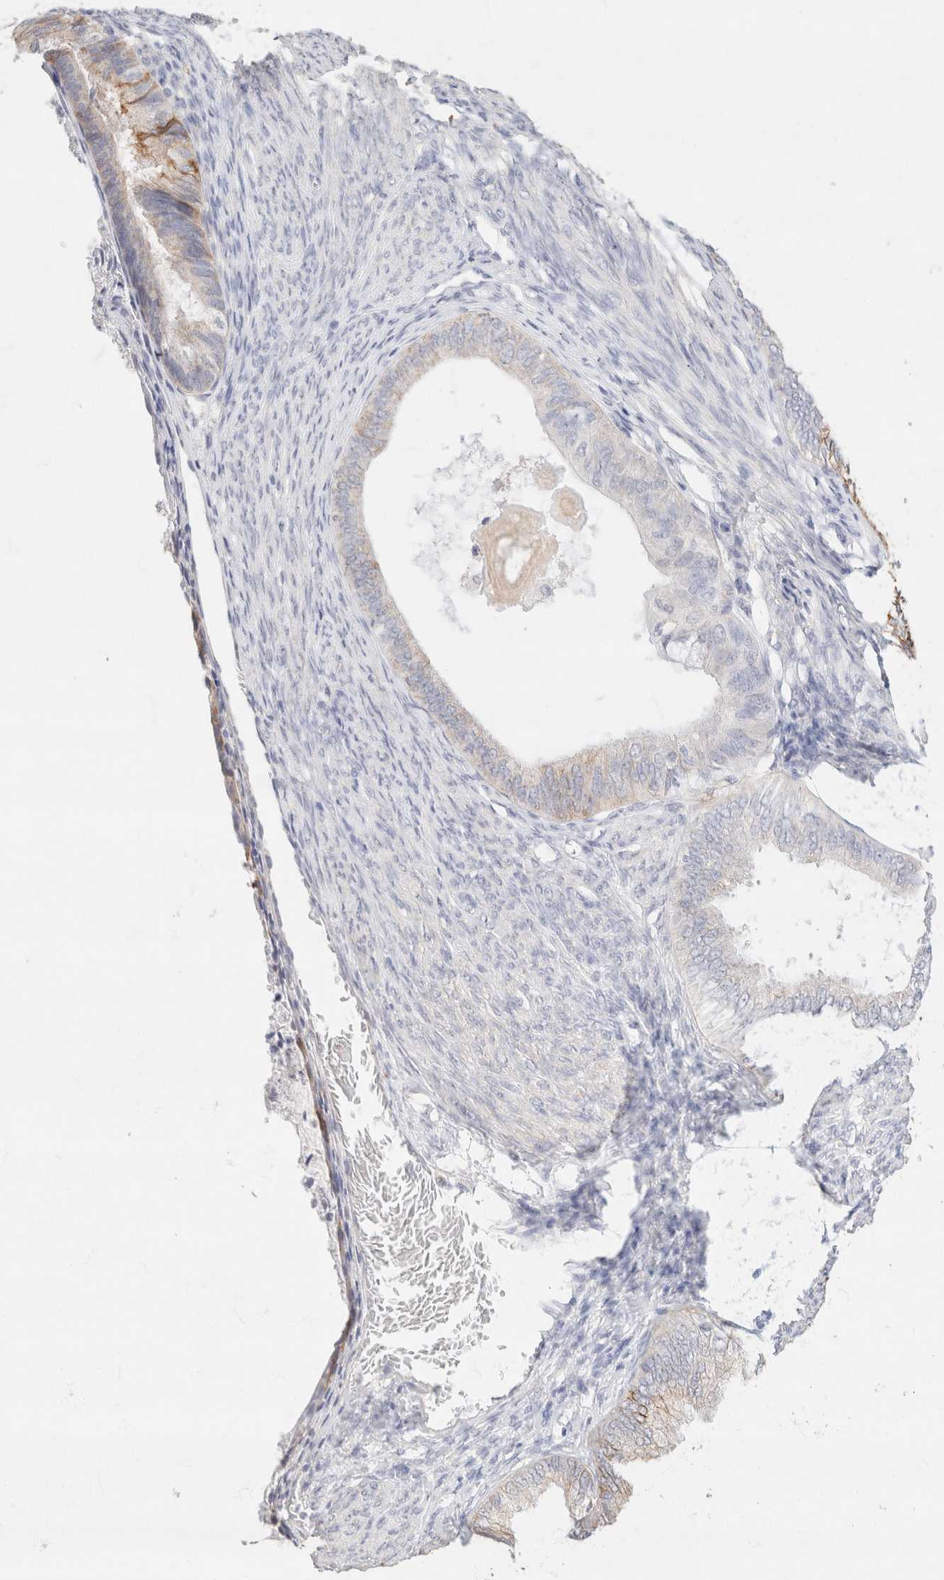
{"staining": {"intensity": "moderate", "quantity": "<25%", "location": "cytoplasmic/membranous"}, "tissue": "endometrial cancer", "cell_type": "Tumor cells", "image_type": "cancer", "snomed": [{"axis": "morphology", "description": "Adenocarcinoma, NOS"}, {"axis": "topography", "description": "Endometrium"}], "caption": "A histopathology image showing moderate cytoplasmic/membranous expression in about <25% of tumor cells in adenocarcinoma (endometrial), as visualized by brown immunohistochemical staining.", "gene": "CA12", "patient": {"sex": "female", "age": 86}}